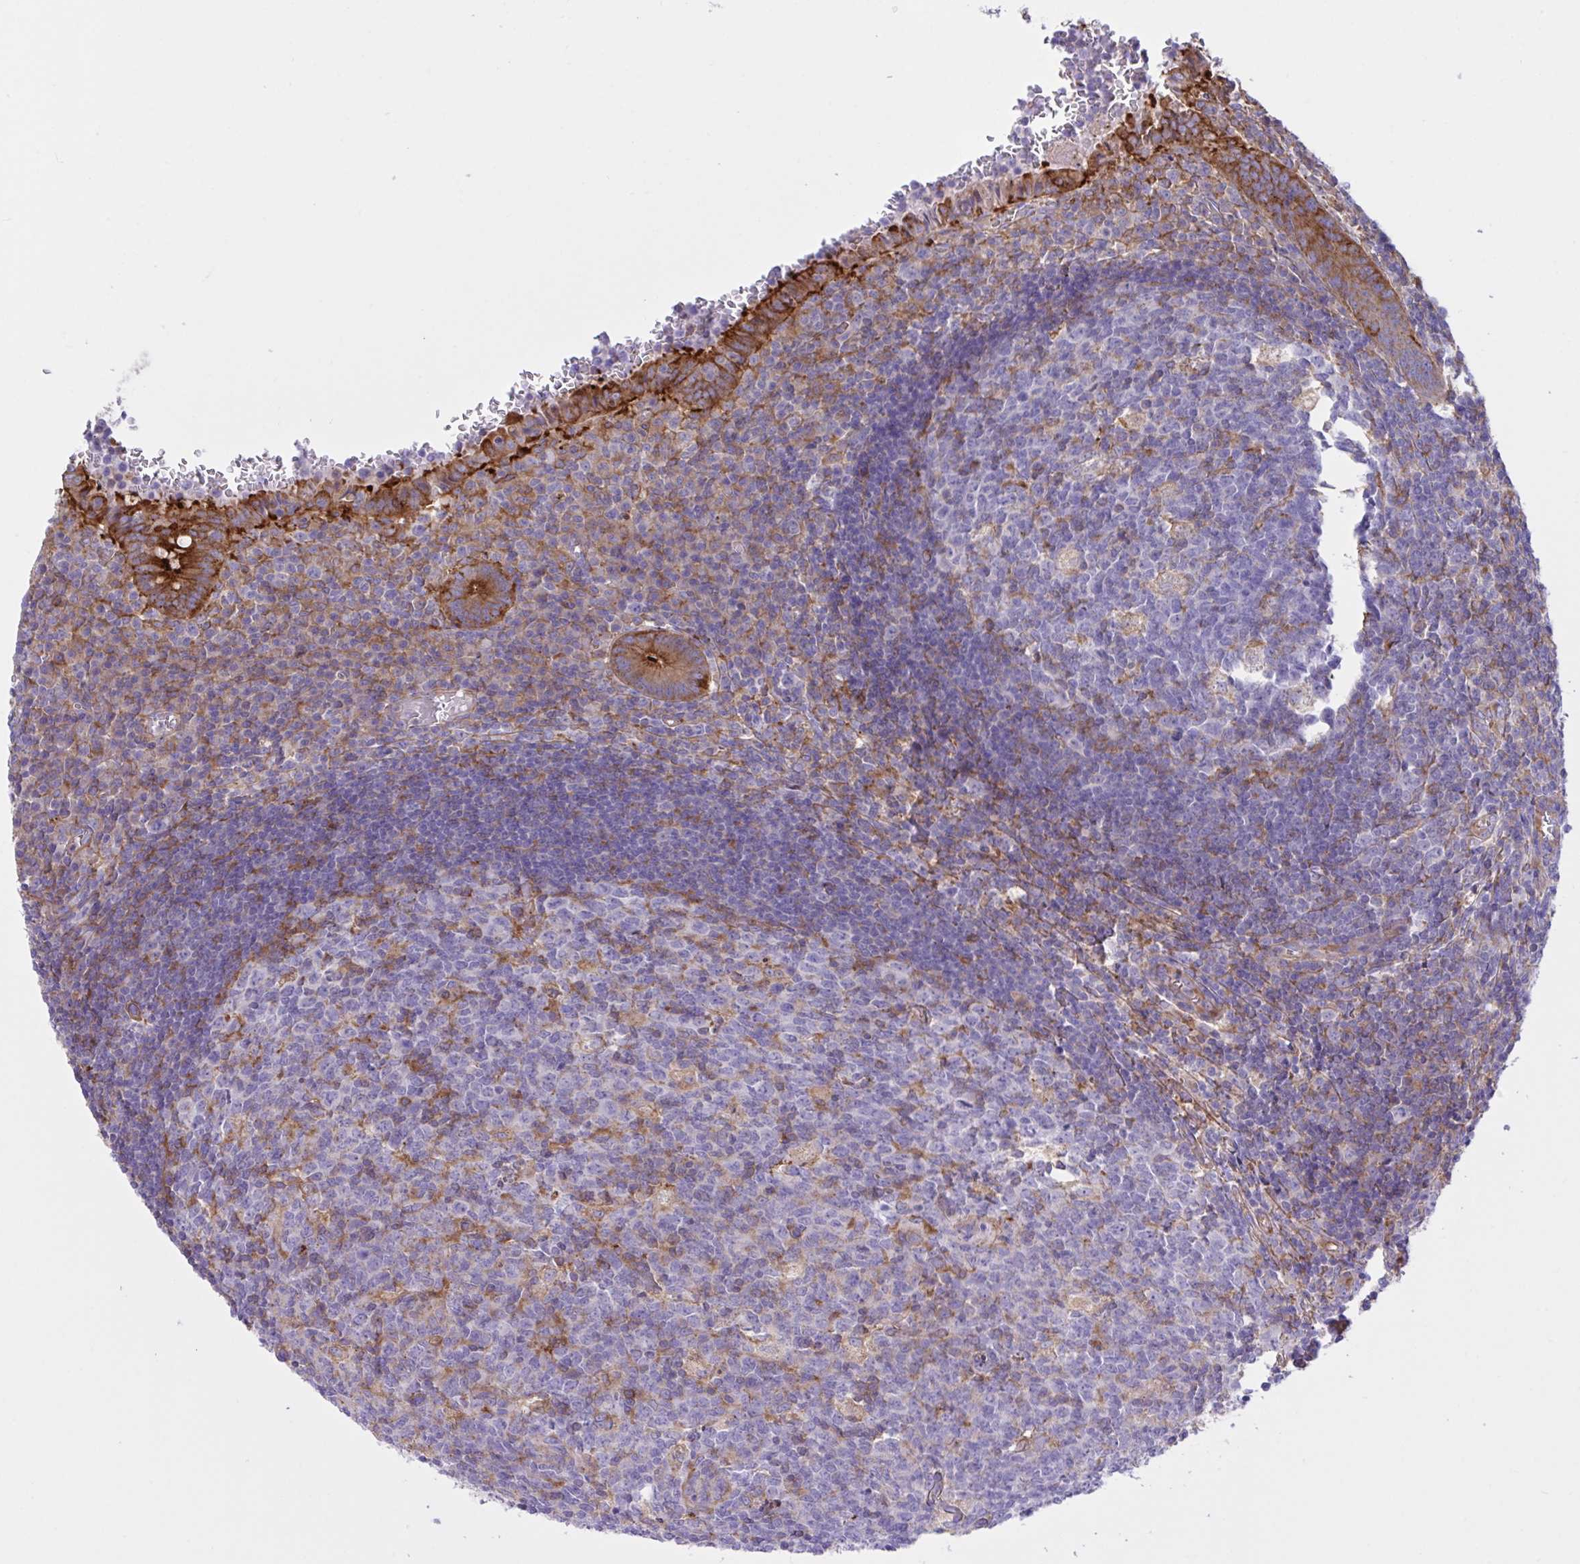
{"staining": {"intensity": "strong", "quantity": ">75%", "location": "cytoplasmic/membranous"}, "tissue": "appendix", "cell_type": "Glandular cells", "image_type": "normal", "snomed": [{"axis": "morphology", "description": "Normal tissue, NOS"}, {"axis": "topography", "description": "Appendix"}], "caption": "Benign appendix exhibits strong cytoplasmic/membranous positivity in approximately >75% of glandular cells The staining was performed using DAB (3,3'-diaminobenzidine) to visualize the protein expression in brown, while the nuclei were stained in blue with hematoxylin (Magnification: 20x)..", "gene": "OR51M1", "patient": {"sex": "male", "age": 18}}